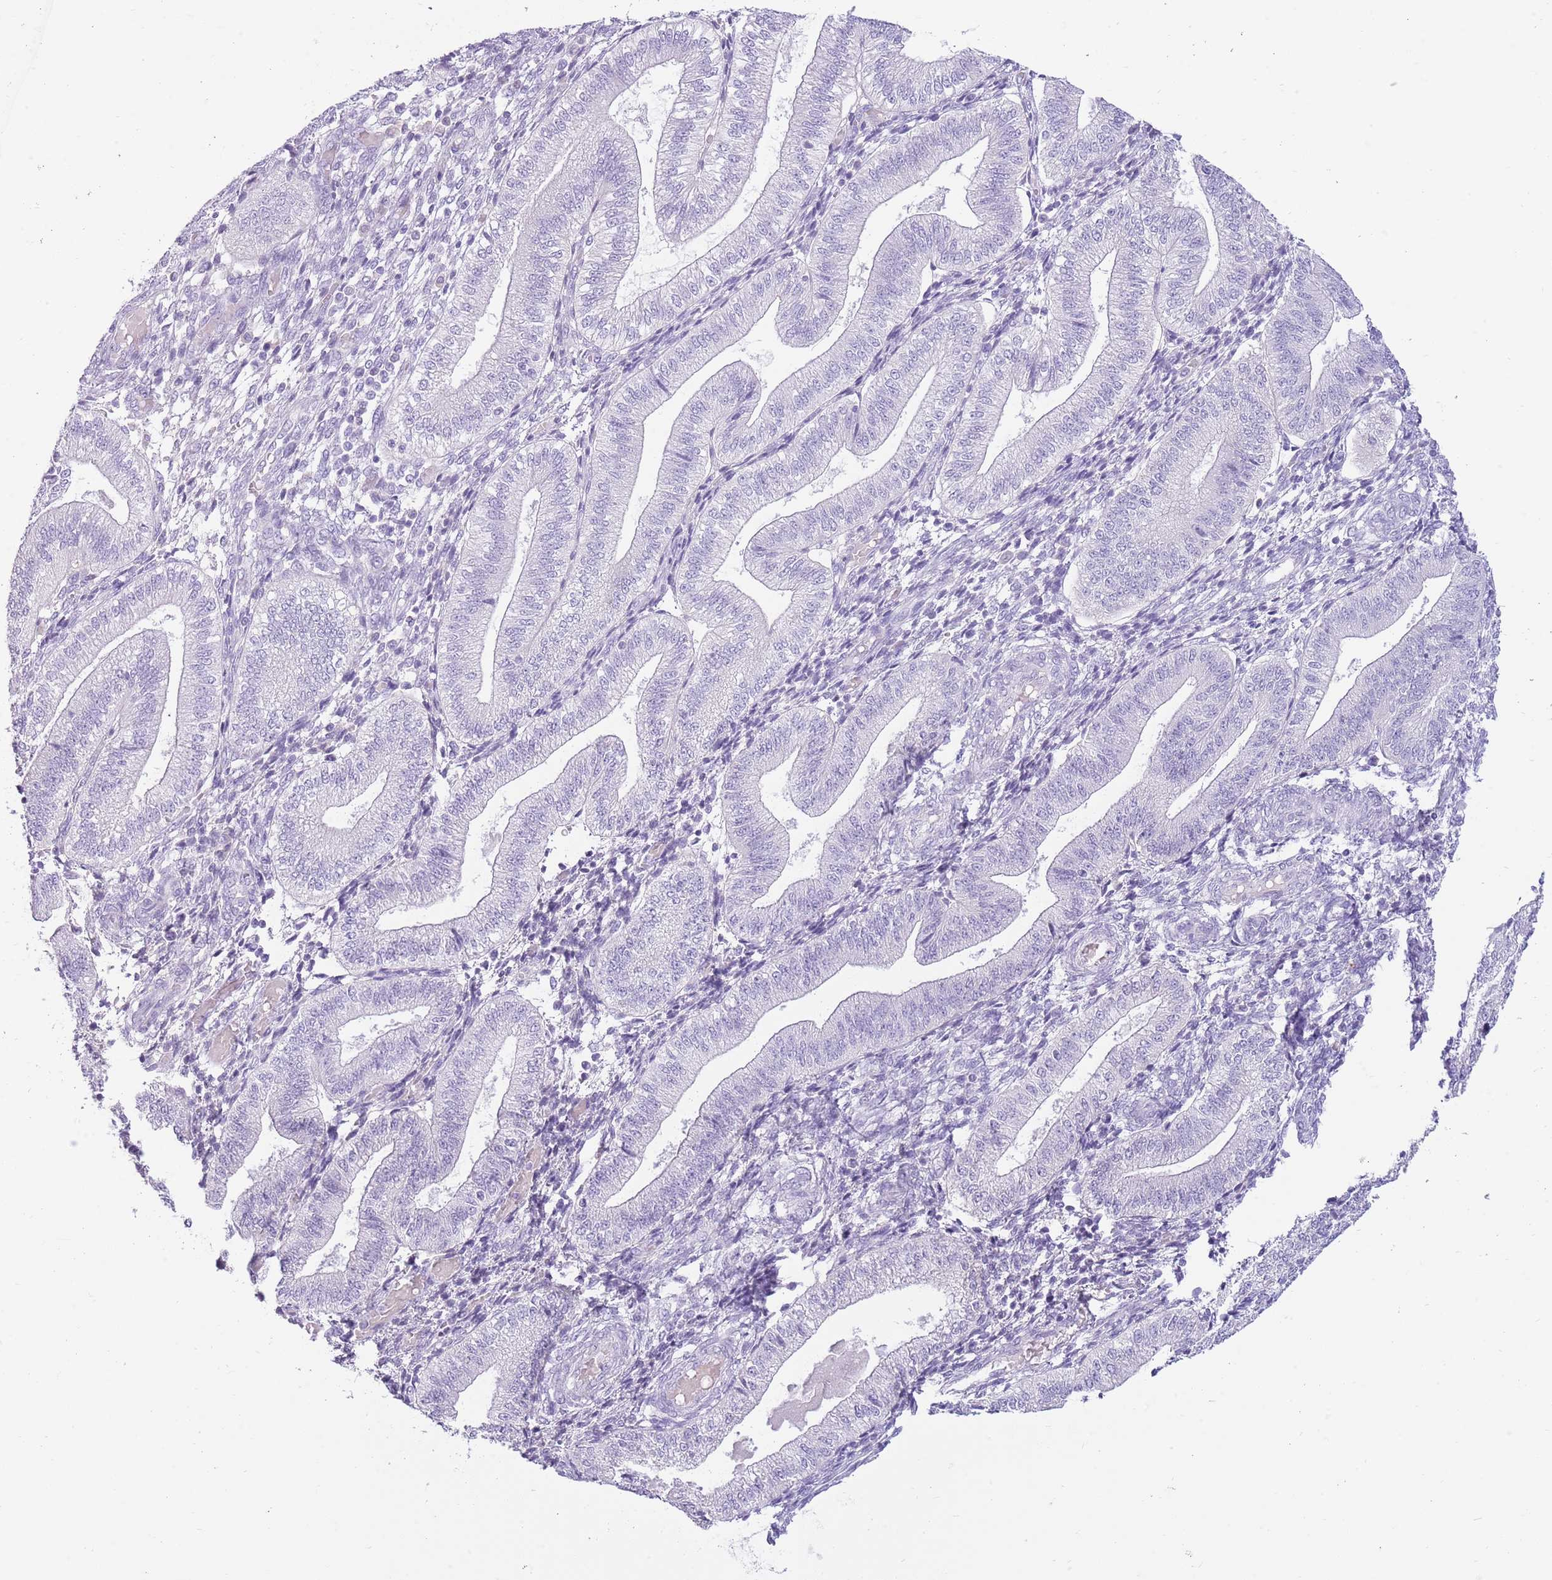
{"staining": {"intensity": "negative", "quantity": "none", "location": "none"}, "tissue": "endometrium", "cell_type": "Cells in endometrial stroma", "image_type": "normal", "snomed": [{"axis": "morphology", "description": "Normal tissue, NOS"}, {"axis": "topography", "description": "Endometrium"}], "caption": "DAB immunohistochemical staining of unremarkable endometrium displays no significant positivity in cells in endometrial stroma.", "gene": "TOX2", "patient": {"sex": "female", "age": 34}}